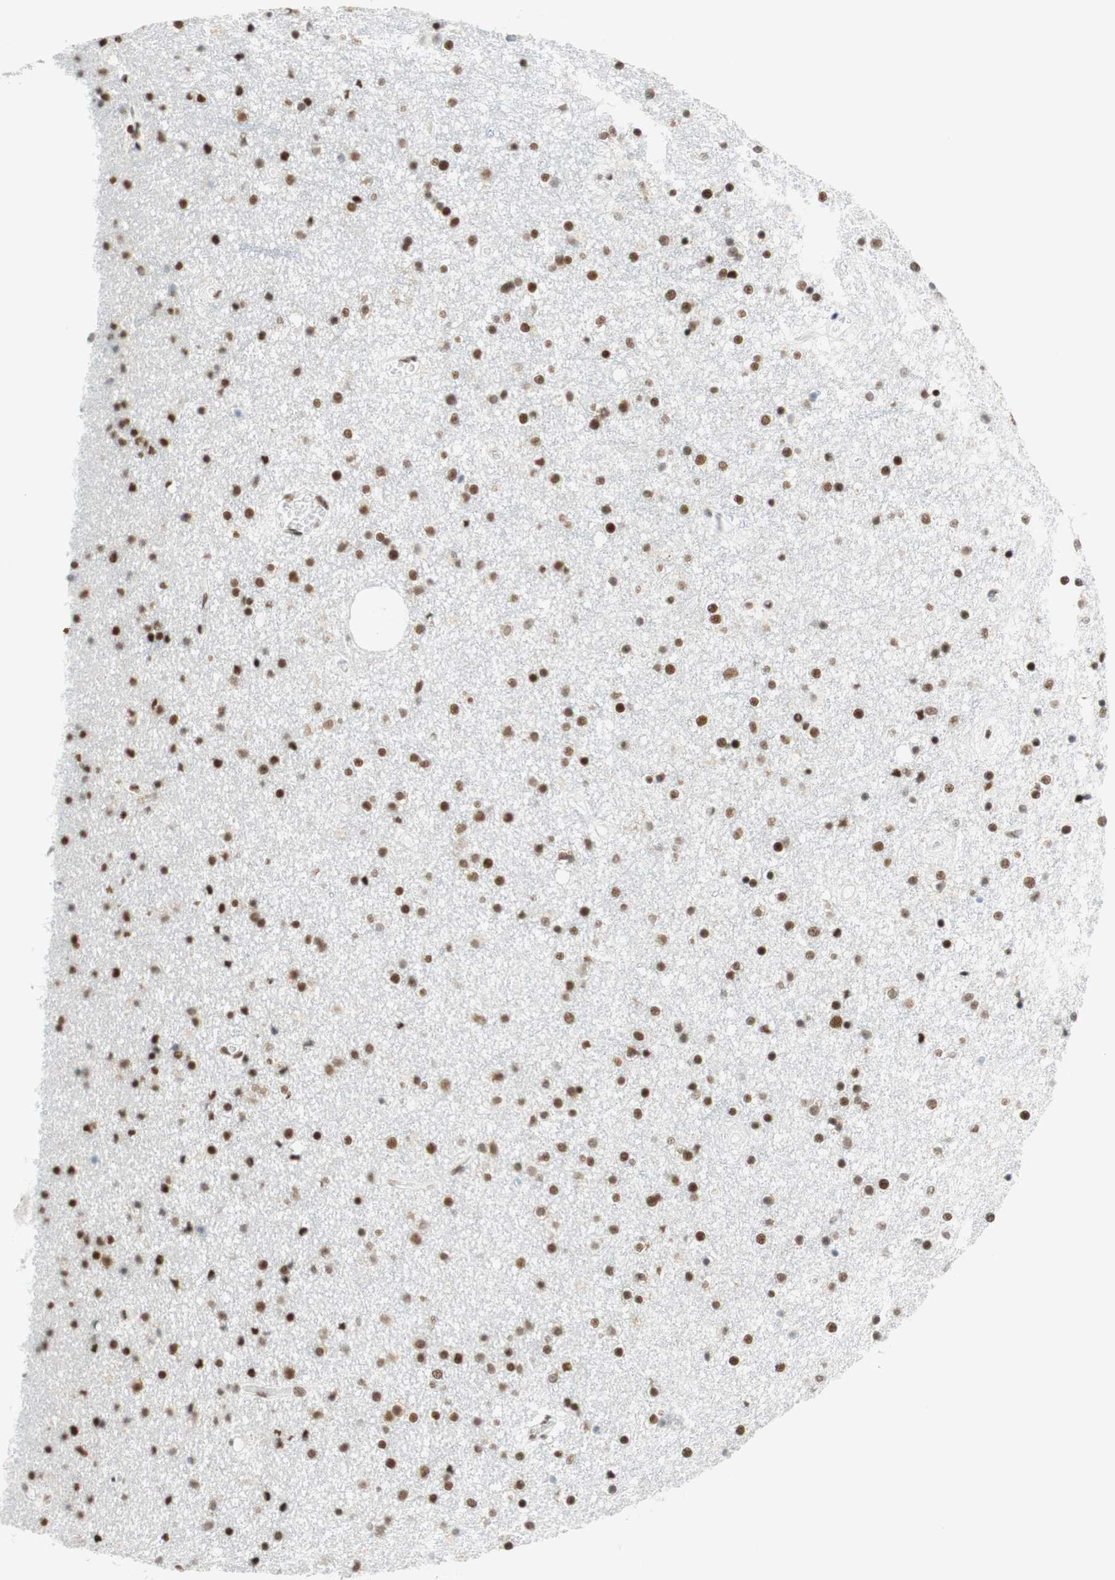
{"staining": {"intensity": "moderate", "quantity": ">75%", "location": "nuclear"}, "tissue": "caudate", "cell_type": "Glial cells", "image_type": "normal", "snomed": [{"axis": "morphology", "description": "Normal tissue, NOS"}, {"axis": "topography", "description": "Lateral ventricle wall"}], "caption": "An immunohistochemistry (IHC) micrograph of normal tissue is shown. Protein staining in brown labels moderate nuclear positivity in caudate within glial cells.", "gene": "RNF20", "patient": {"sex": "female", "age": 54}}